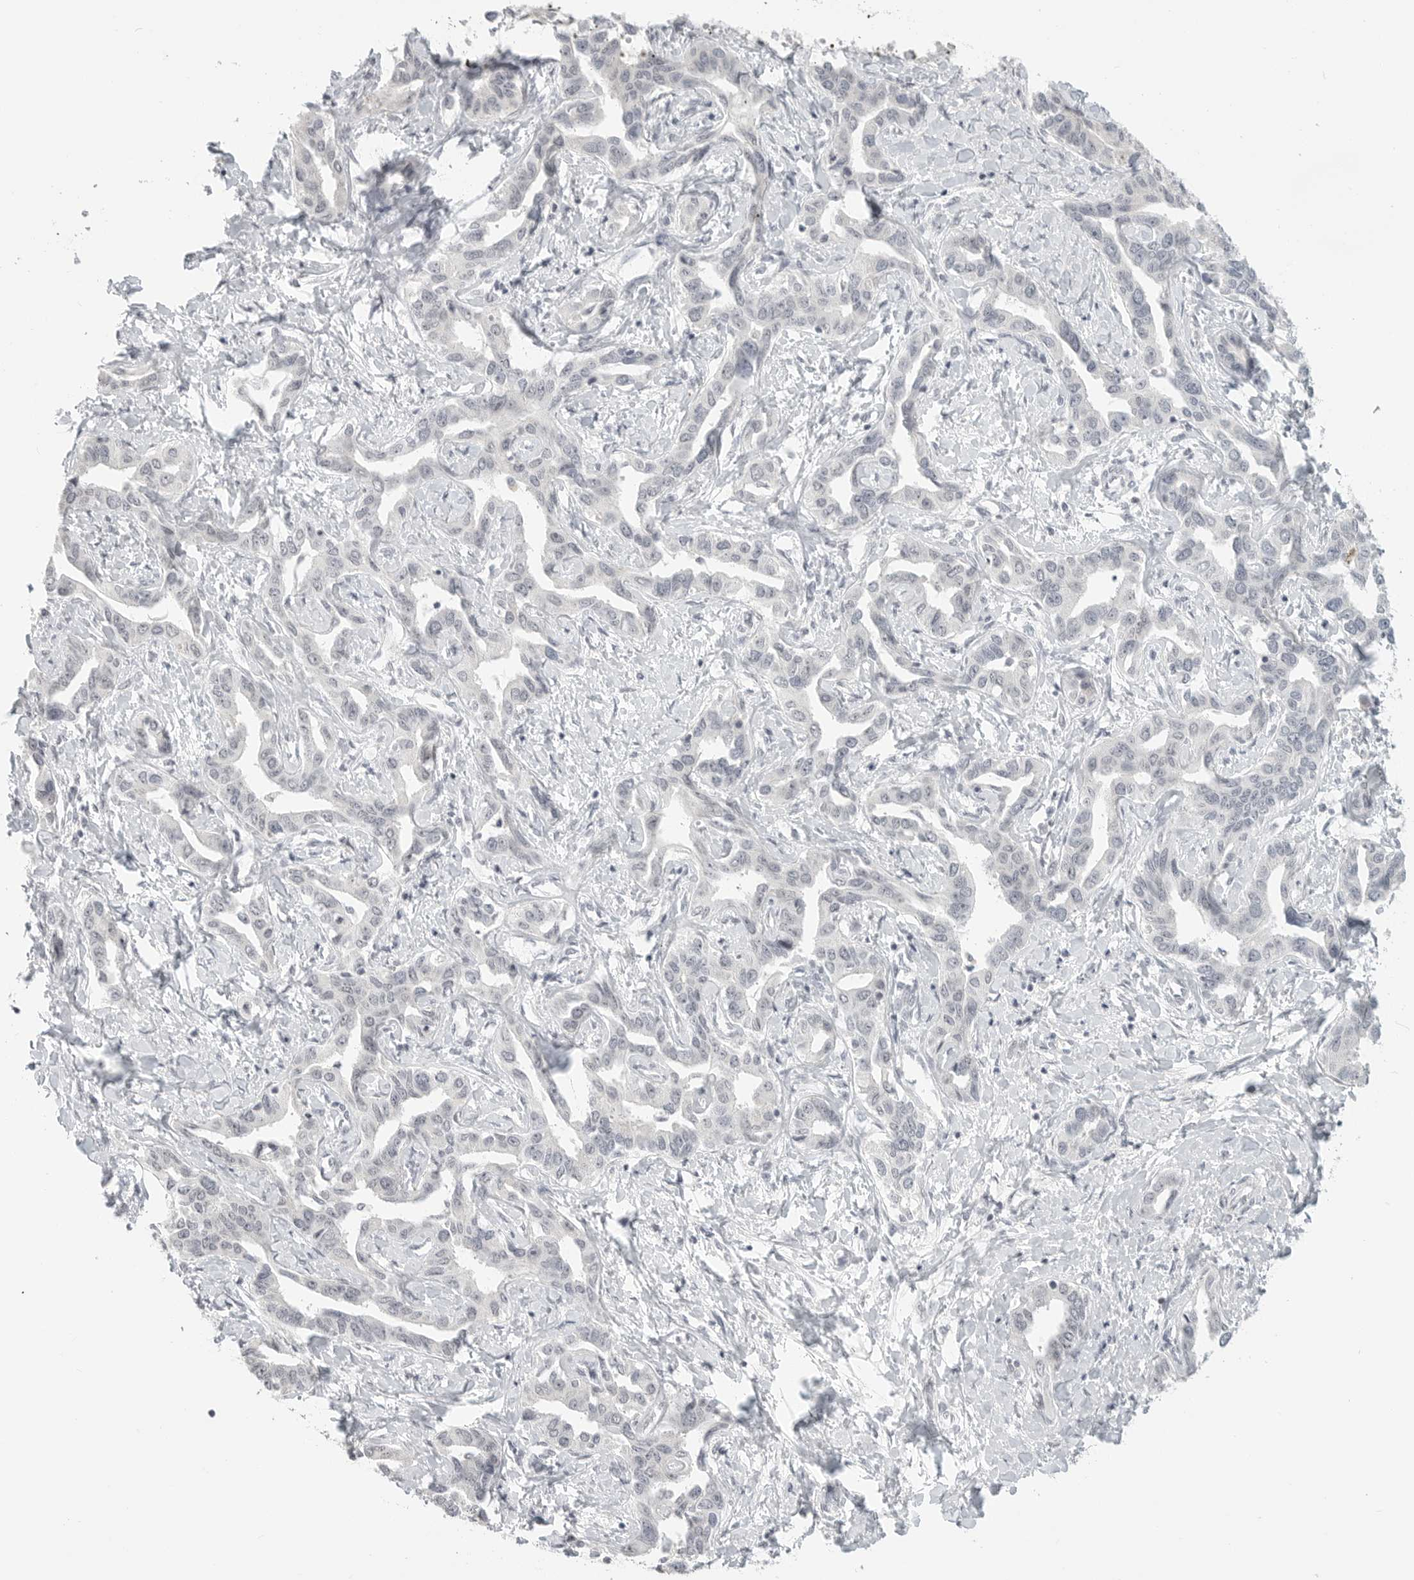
{"staining": {"intensity": "negative", "quantity": "none", "location": "none"}, "tissue": "liver cancer", "cell_type": "Tumor cells", "image_type": "cancer", "snomed": [{"axis": "morphology", "description": "Cholangiocarcinoma"}, {"axis": "topography", "description": "Liver"}], "caption": "The micrograph shows no significant expression in tumor cells of cholangiocarcinoma (liver).", "gene": "KLK11", "patient": {"sex": "male", "age": 59}}